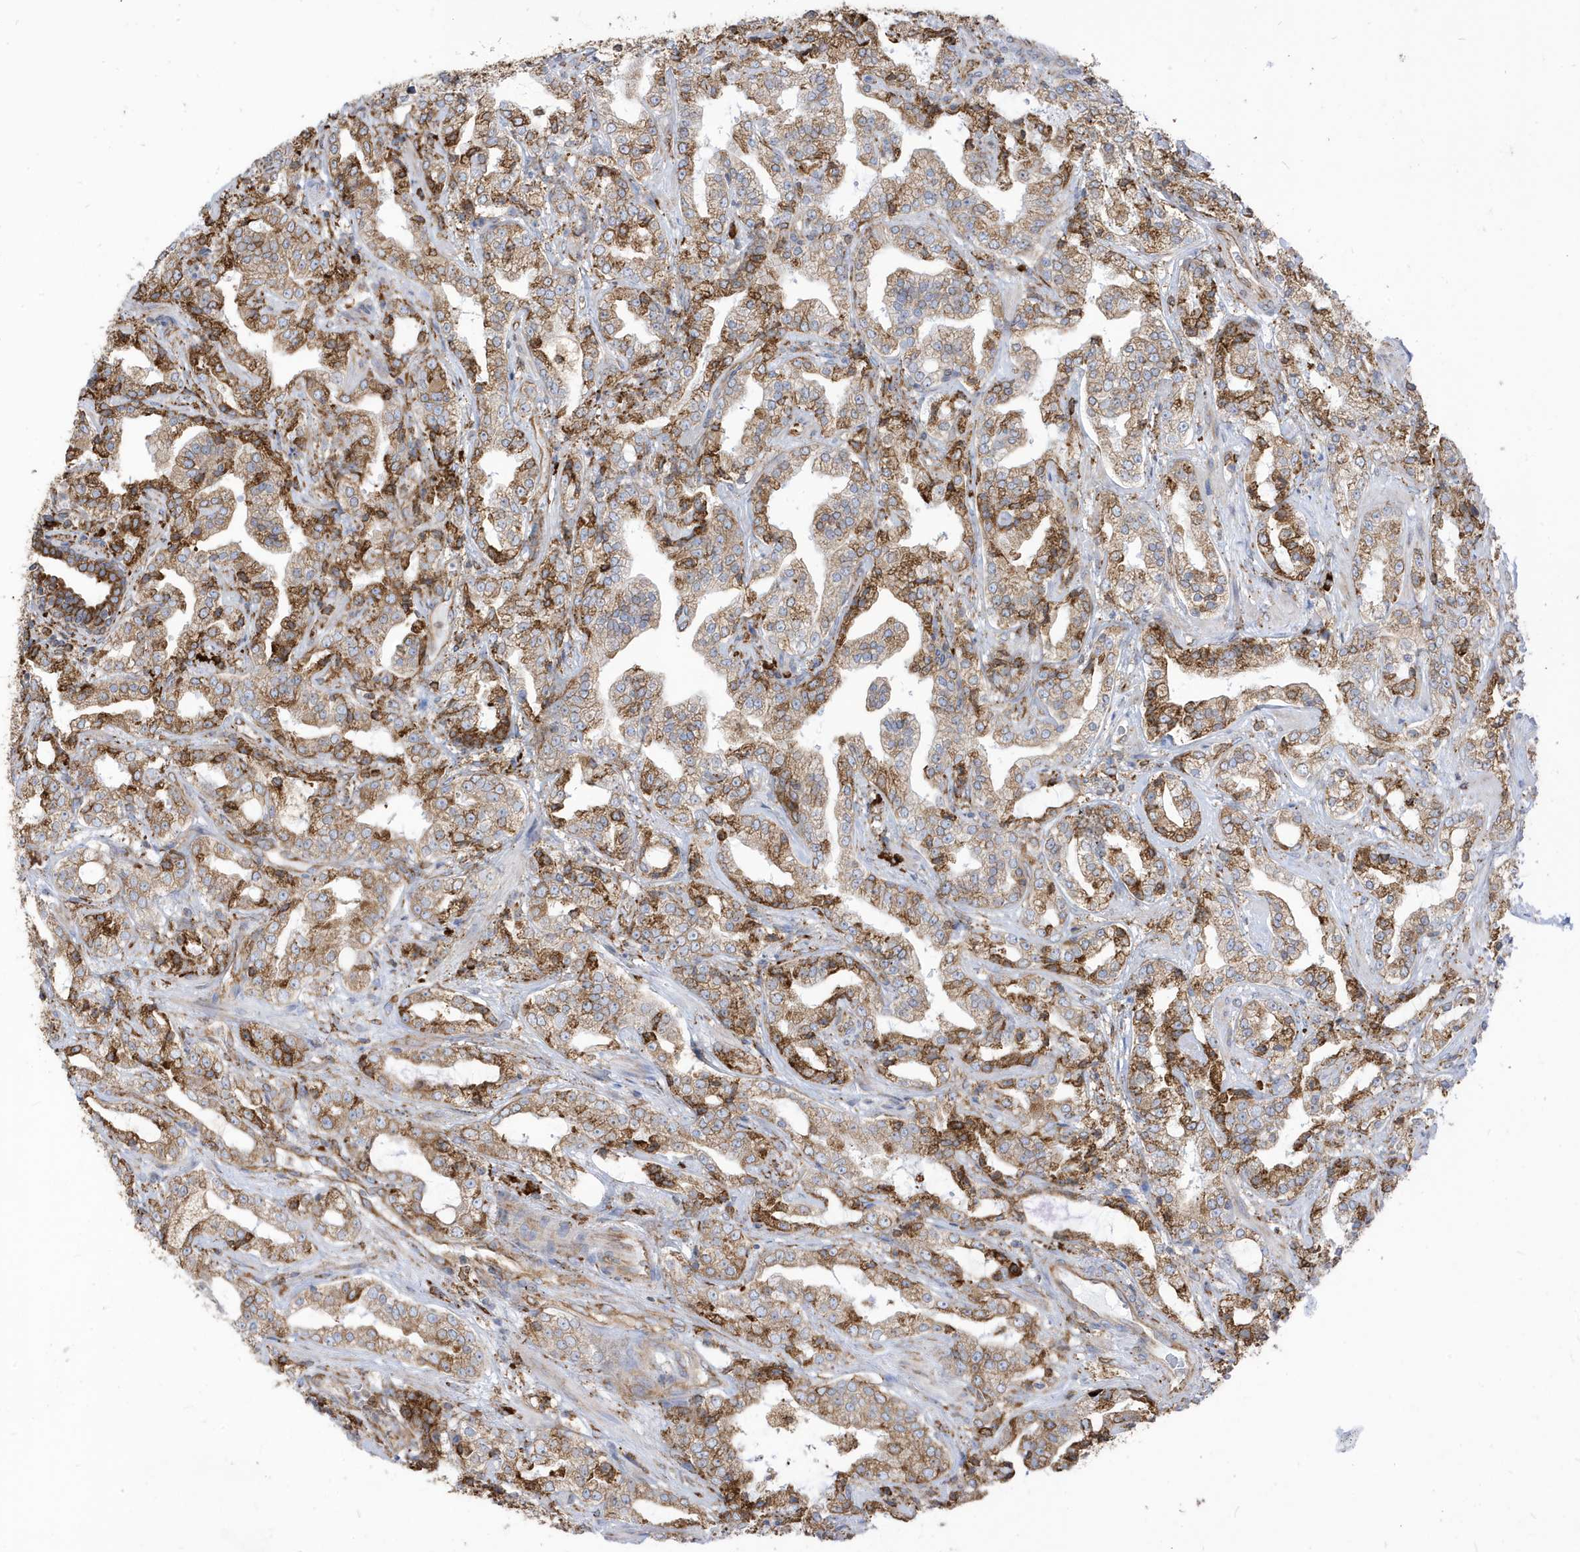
{"staining": {"intensity": "moderate", "quantity": ">75%", "location": "cytoplasmic/membranous"}, "tissue": "prostate cancer", "cell_type": "Tumor cells", "image_type": "cancer", "snomed": [{"axis": "morphology", "description": "Adenocarcinoma, High grade"}, {"axis": "topography", "description": "Prostate"}], "caption": "Tumor cells exhibit moderate cytoplasmic/membranous positivity in approximately >75% of cells in prostate cancer (adenocarcinoma (high-grade)). The staining is performed using DAB (3,3'-diaminobenzidine) brown chromogen to label protein expression. The nuclei are counter-stained blue using hematoxylin.", "gene": "PDIA6", "patient": {"sex": "male", "age": 64}}